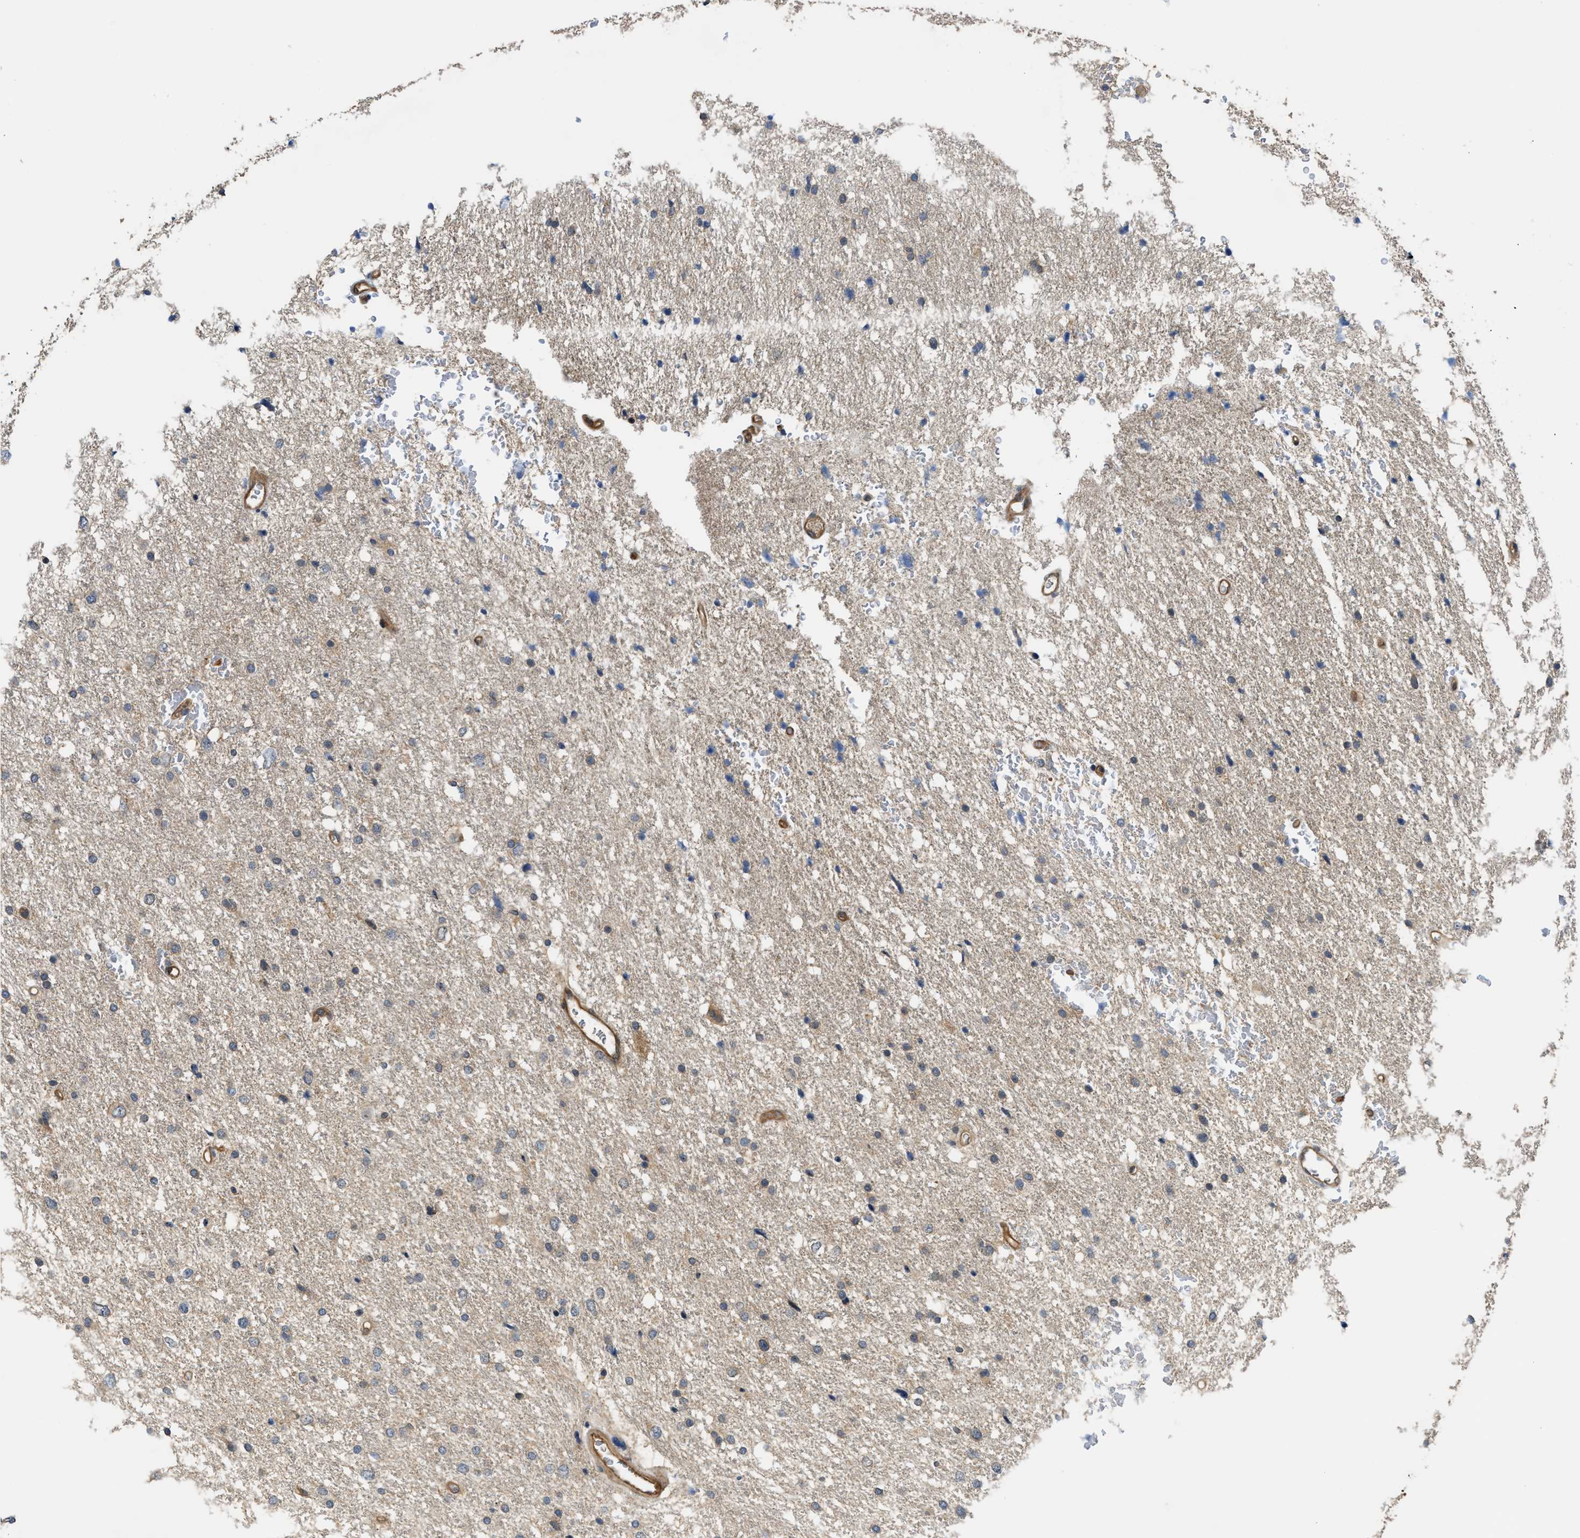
{"staining": {"intensity": "negative", "quantity": "none", "location": "none"}, "tissue": "glioma", "cell_type": "Tumor cells", "image_type": "cancer", "snomed": [{"axis": "morphology", "description": "Glioma, malignant, Low grade"}, {"axis": "topography", "description": "Brain"}], "caption": "Protein analysis of glioma exhibits no significant positivity in tumor cells. (Stains: DAB (3,3'-diaminobenzidine) IHC with hematoxylin counter stain, Microscopy: brightfield microscopy at high magnification).", "gene": "TRAK2", "patient": {"sex": "female", "age": 37}}